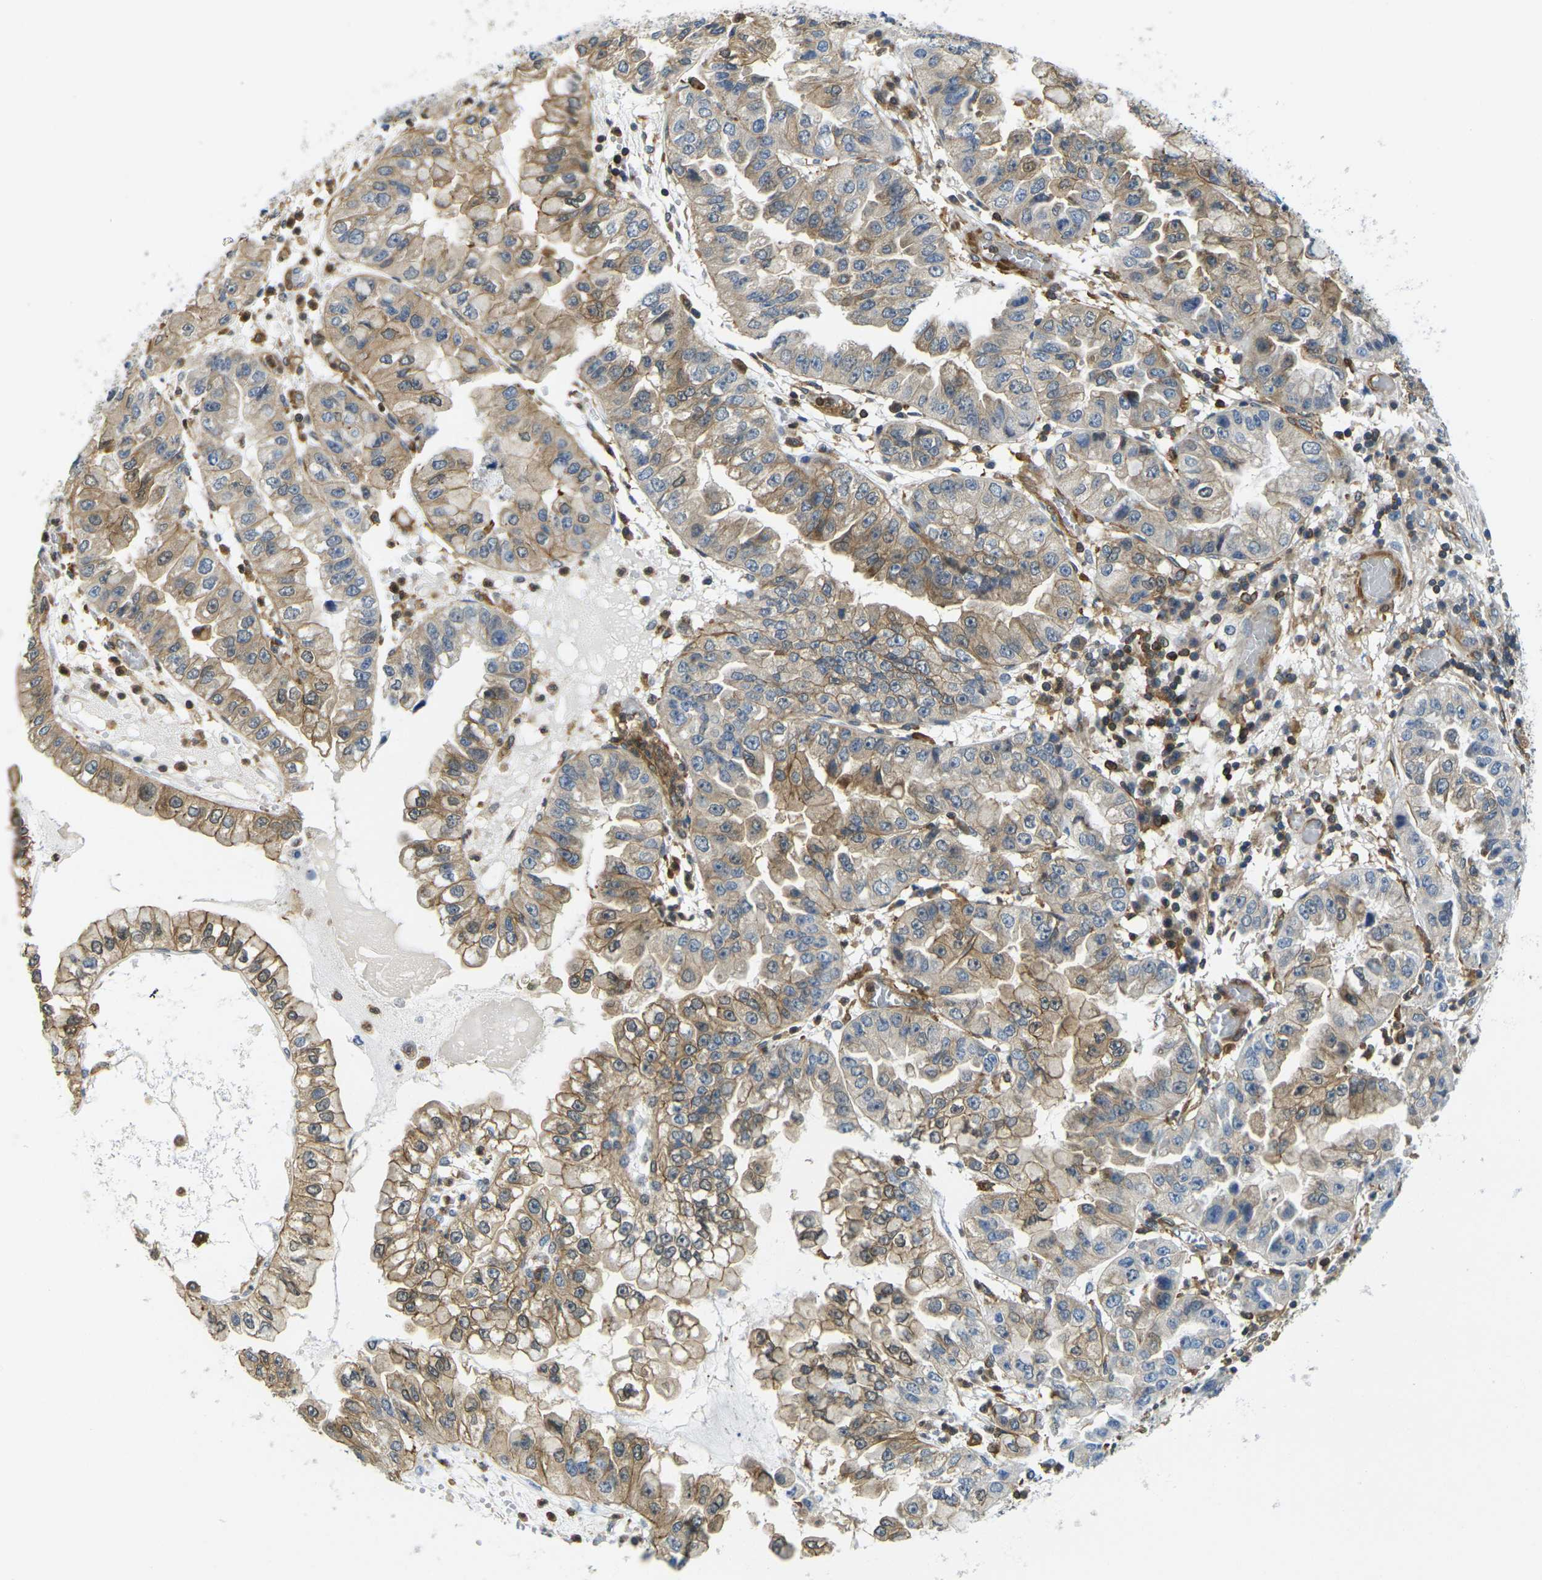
{"staining": {"intensity": "moderate", "quantity": "25%-75%", "location": "cytoplasmic/membranous,nuclear"}, "tissue": "liver cancer", "cell_type": "Tumor cells", "image_type": "cancer", "snomed": [{"axis": "morphology", "description": "Cholangiocarcinoma"}, {"axis": "topography", "description": "Liver"}], "caption": "Immunohistochemical staining of liver cholangiocarcinoma demonstrates medium levels of moderate cytoplasmic/membranous and nuclear protein staining in about 25%-75% of tumor cells.", "gene": "LASP1", "patient": {"sex": "female", "age": 79}}